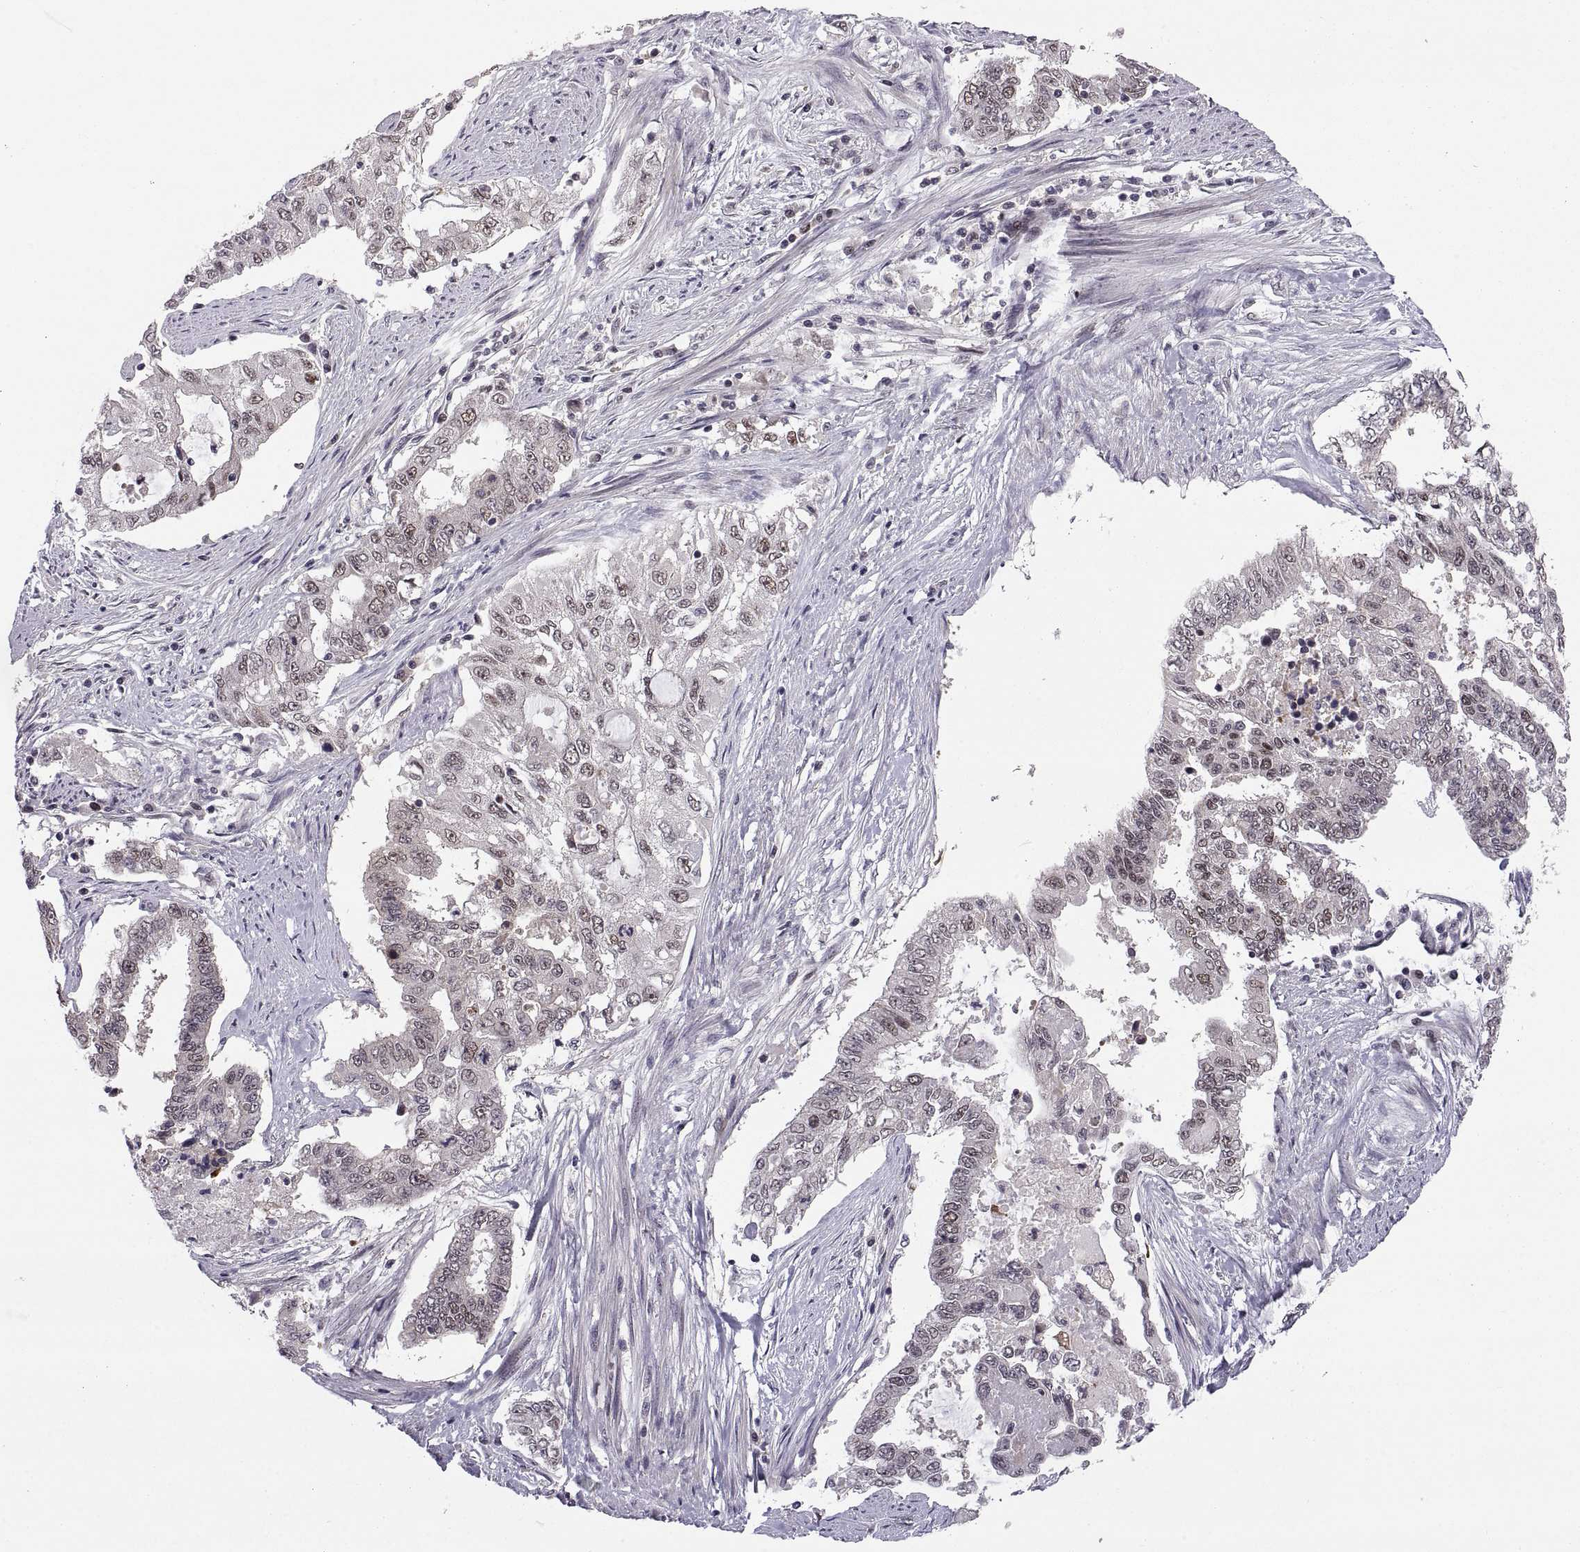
{"staining": {"intensity": "negative", "quantity": "none", "location": "none"}, "tissue": "endometrial cancer", "cell_type": "Tumor cells", "image_type": "cancer", "snomed": [{"axis": "morphology", "description": "Adenocarcinoma, NOS"}, {"axis": "topography", "description": "Uterus"}], "caption": "This is an immunohistochemistry histopathology image of endometrial cancer. There is no positivity in tumor cells.", "gene": "CHFR", "patient": {"sex": "female", "age": 59}}